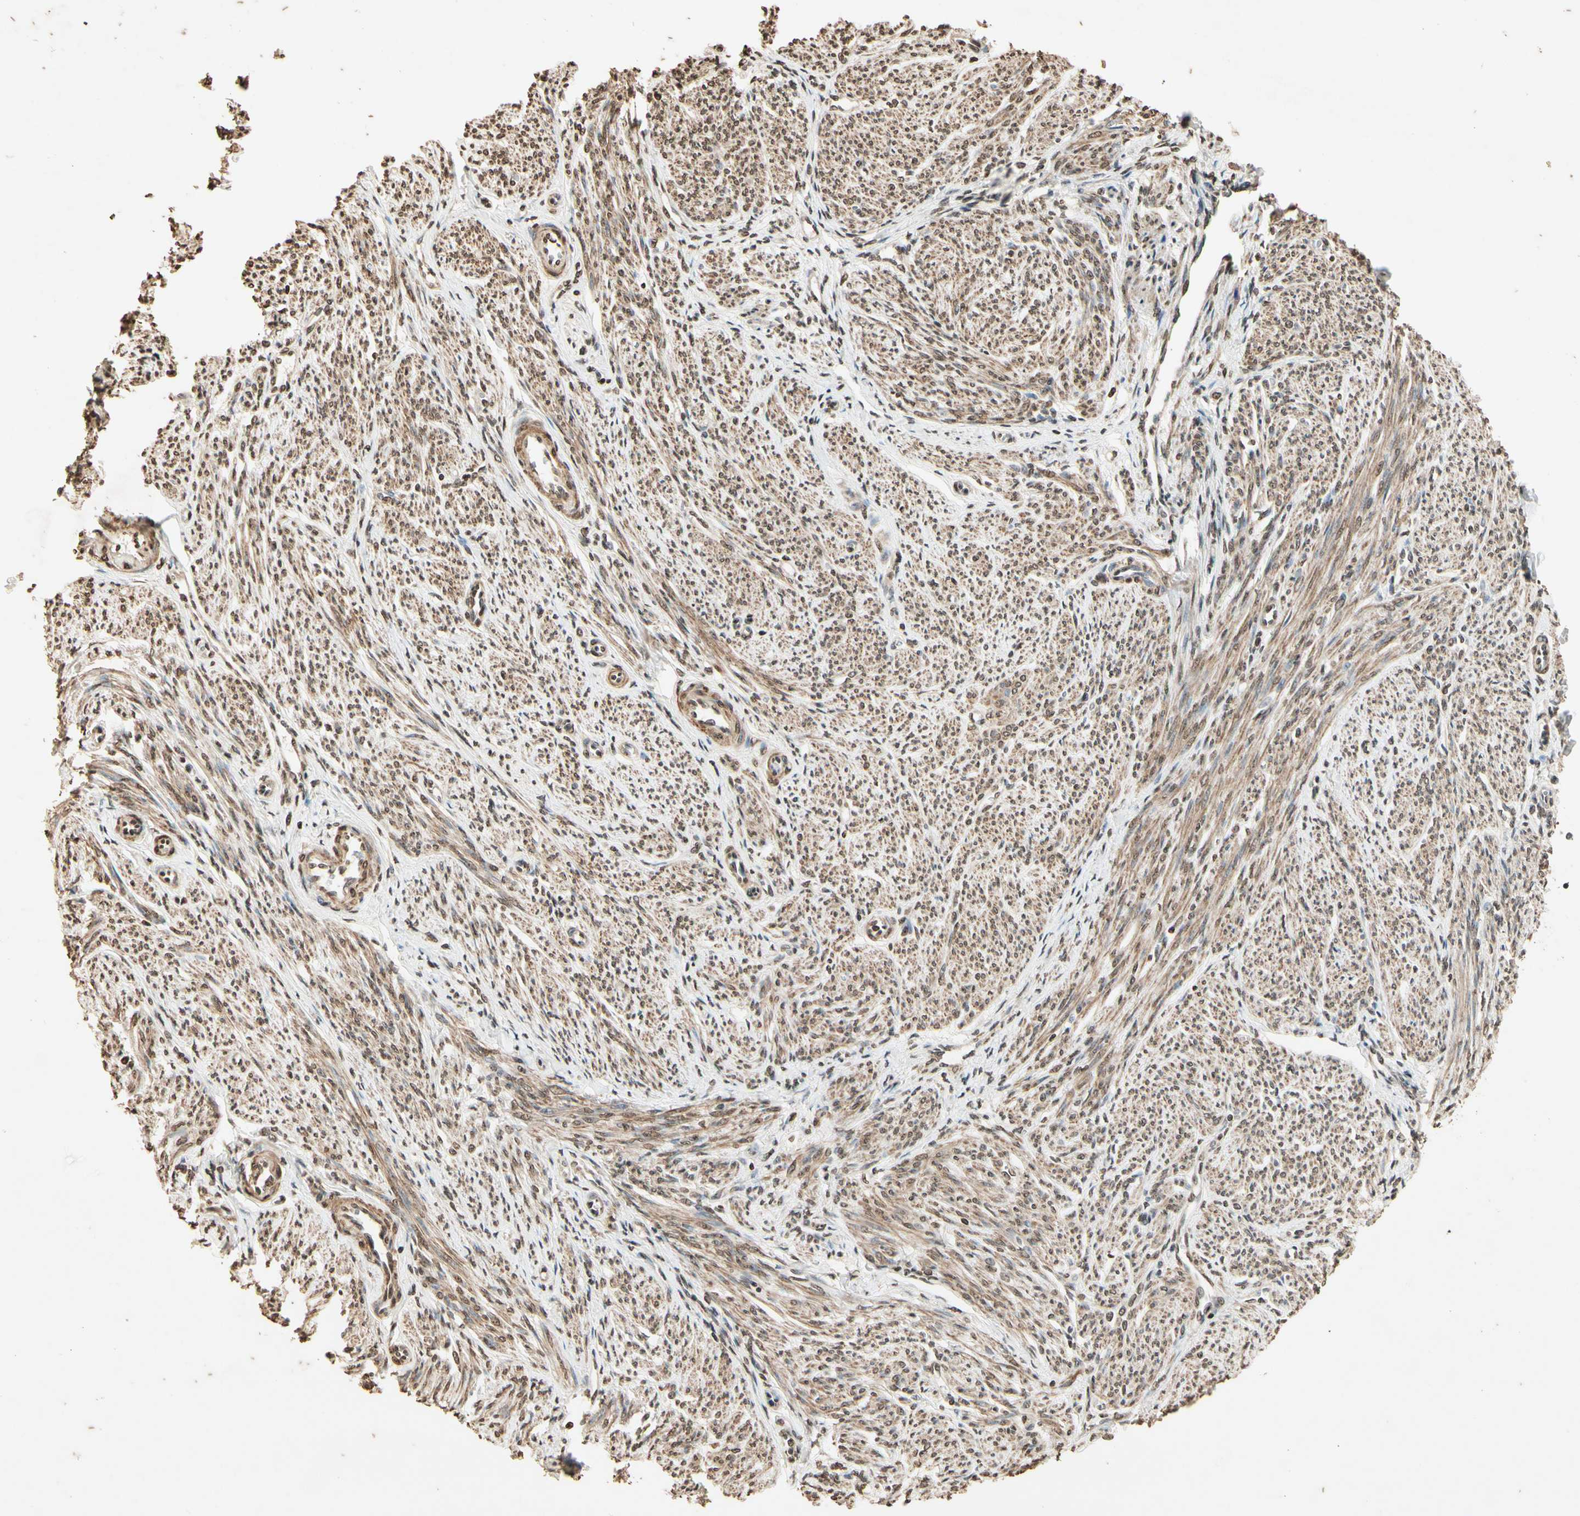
{"staining": {"intensity": "moderate", "quantity": "25%-75%", "location": "cytoplasmic/membranous,nuclear"}, "tissue": "smooth muscle", "cell_type": "Smooth muscle cells", "image_type": "normal", "snomed": [{"axis": "morphology", "description": "Normal tissue, NOS"}, {"axis": "topography", "description": "Smooth muscle"}], "caption": "Human smooth muscle stained with a brown dye shows moderate cytoplasmic/membranous,nuclear positive positivity in about 25%-75% of smooth muscle cells.", "gene": "TOP1", "patient": {"sex": "female", "age": 65}}